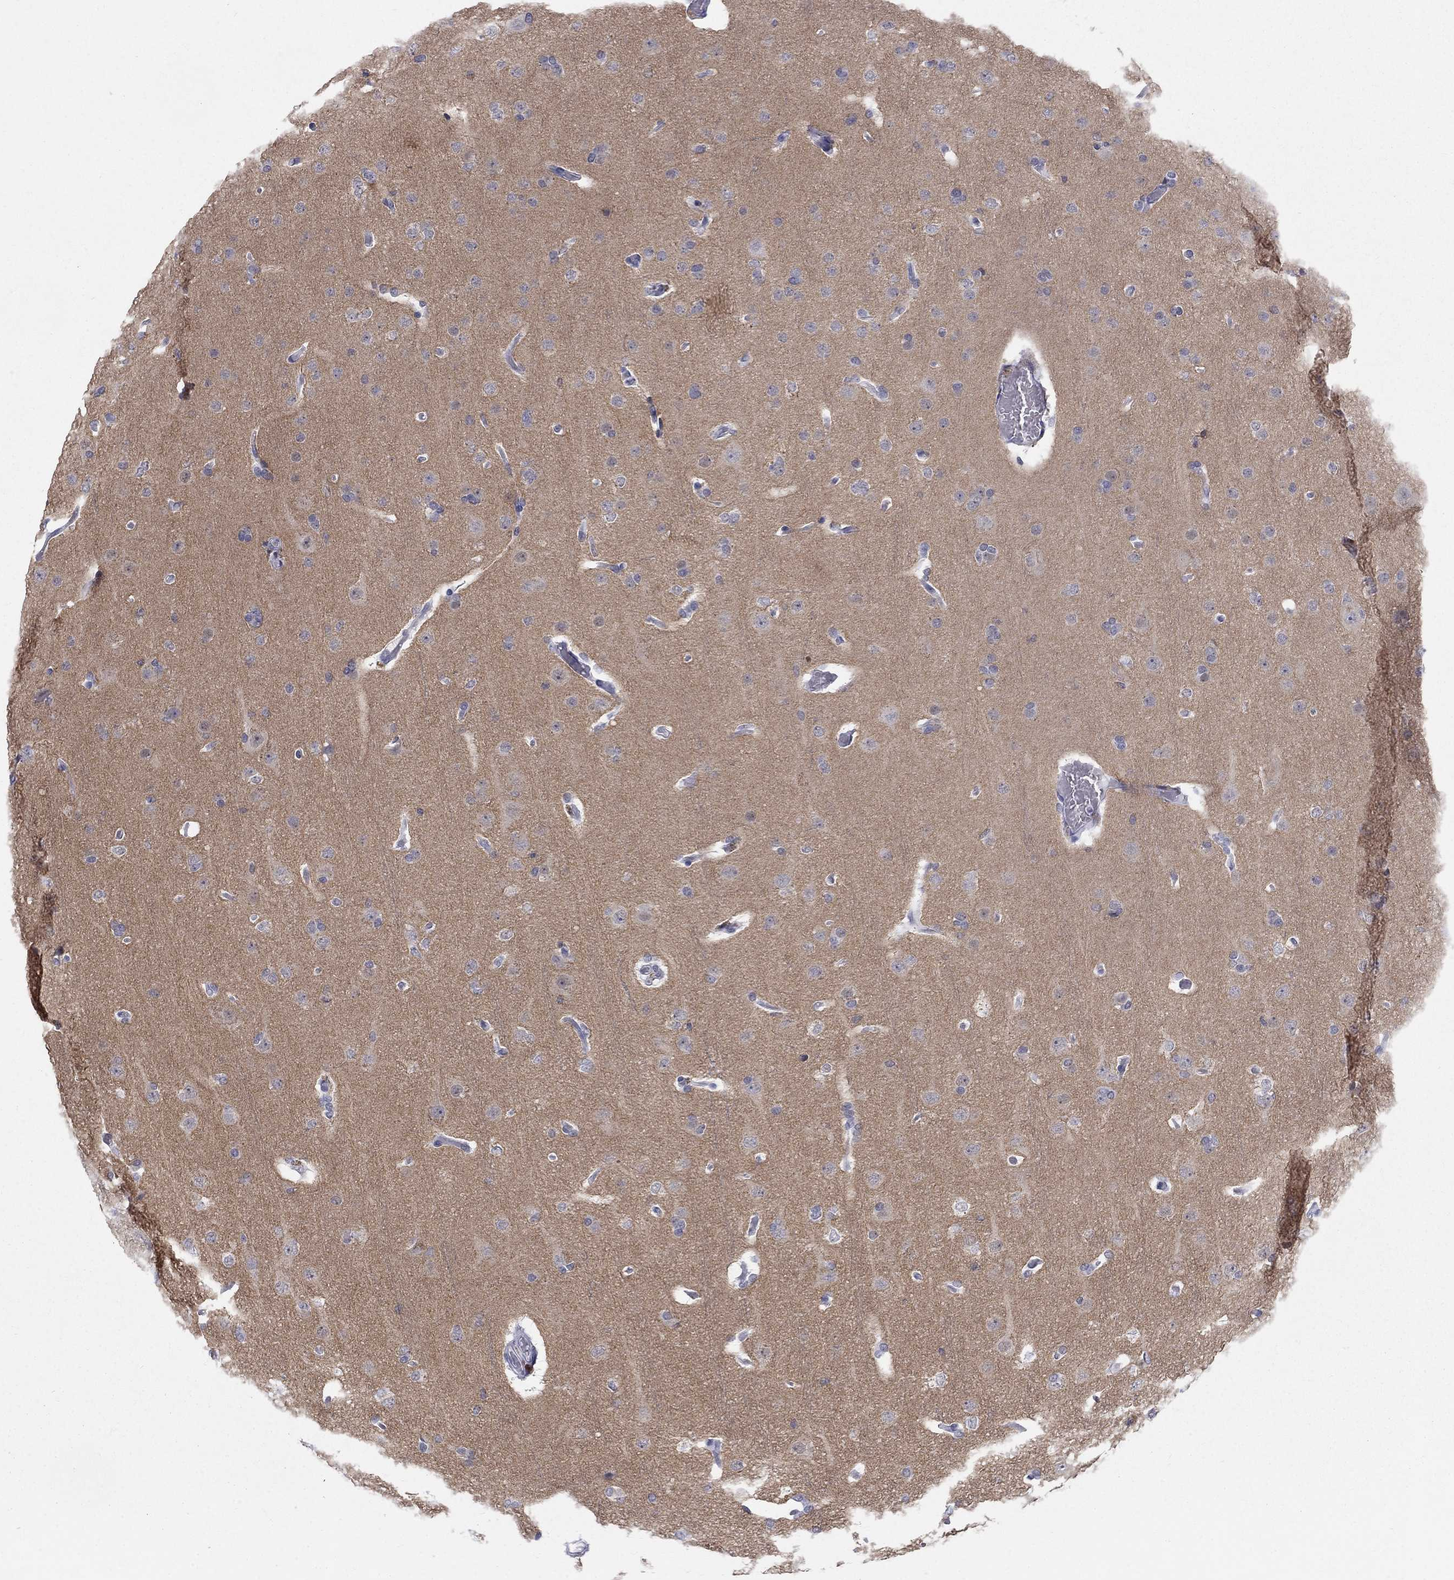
{"staining": {"intensity": "negative", "quantity": "none", "location": "none"}, "tissue": "glioma", "cell_type": "Tumor cells", "image_type": "cancer", "snomed": [{"axis": "morphology", "description": "Glioma, malignant, Low grade"}, {"axis": "topography", "description": "Brain"}], "caption": "Malignant low-grade glioma was stained to show a protein in brown. There is no significant expression in tumor cells. (Brightfield microscopy of DAB IHC at high magnification).", "gene": "DMTN", "patient": {"sex": "male", "age": 41}}